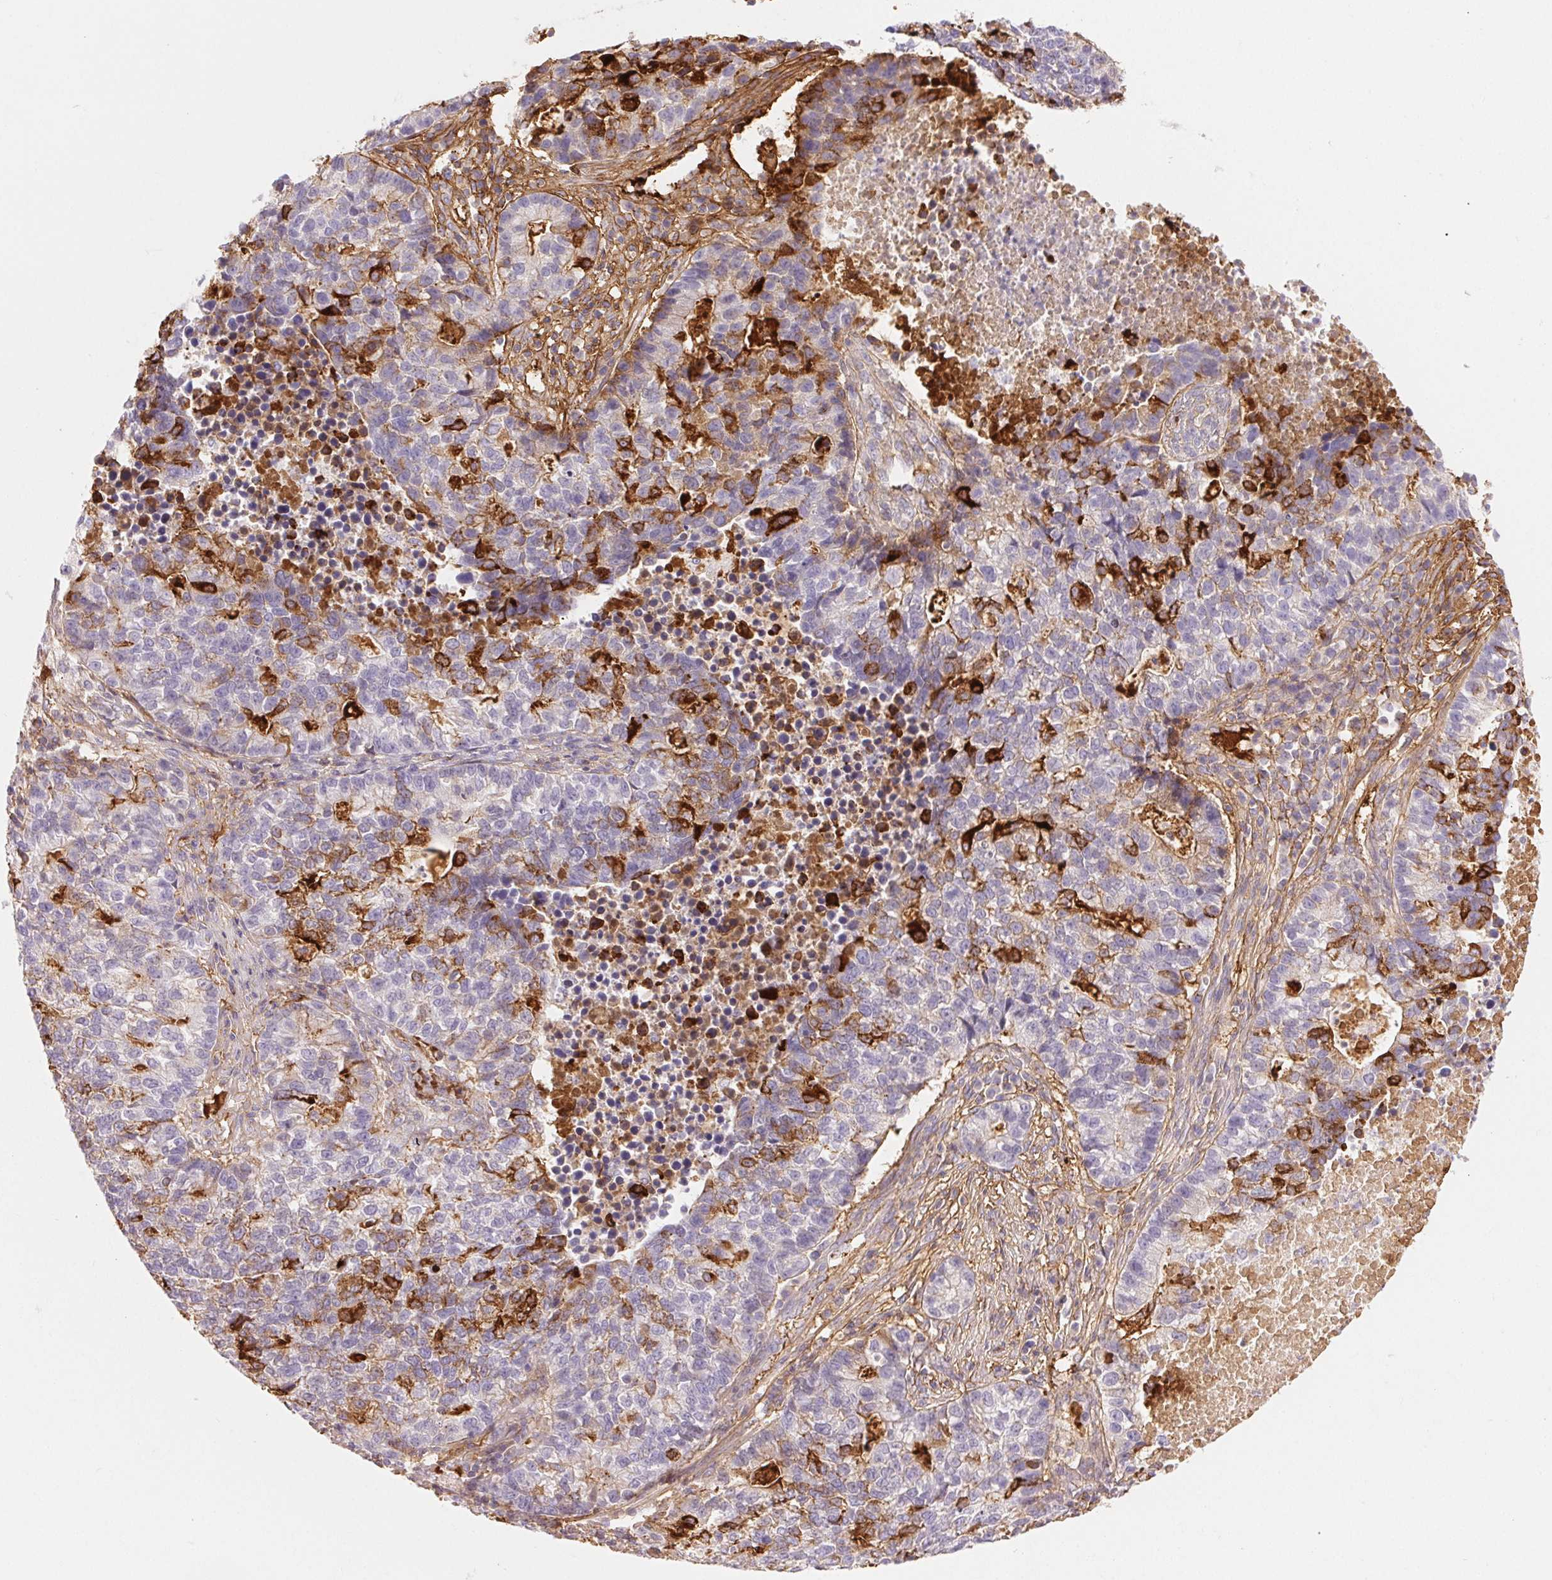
{"staining": {"intensity": "strong", "quantity": "<25%", "location": "cytoplasmic/membranous"}, "tissue": "lung cancer", "cell_type": "Tumor cells", "image_type": "cancer", "snomed": [{"axis": "morphology", "description": "Adenocarcinoma, NOS"}, {"axis": "topography", "description": "Lung"}], "caption": "Immunohistochemistry (IHC) image of neoplastic tissue: lung cancer stained using immunohistochemistry displays medium levels of strong protein expression localized specifically in the cytoplasmic/membranous of tumor cells, appearing as a cytoplasmic/membranous brown color.", "gene": "FGA", "patient": {"sex": "male", "age": 57}}